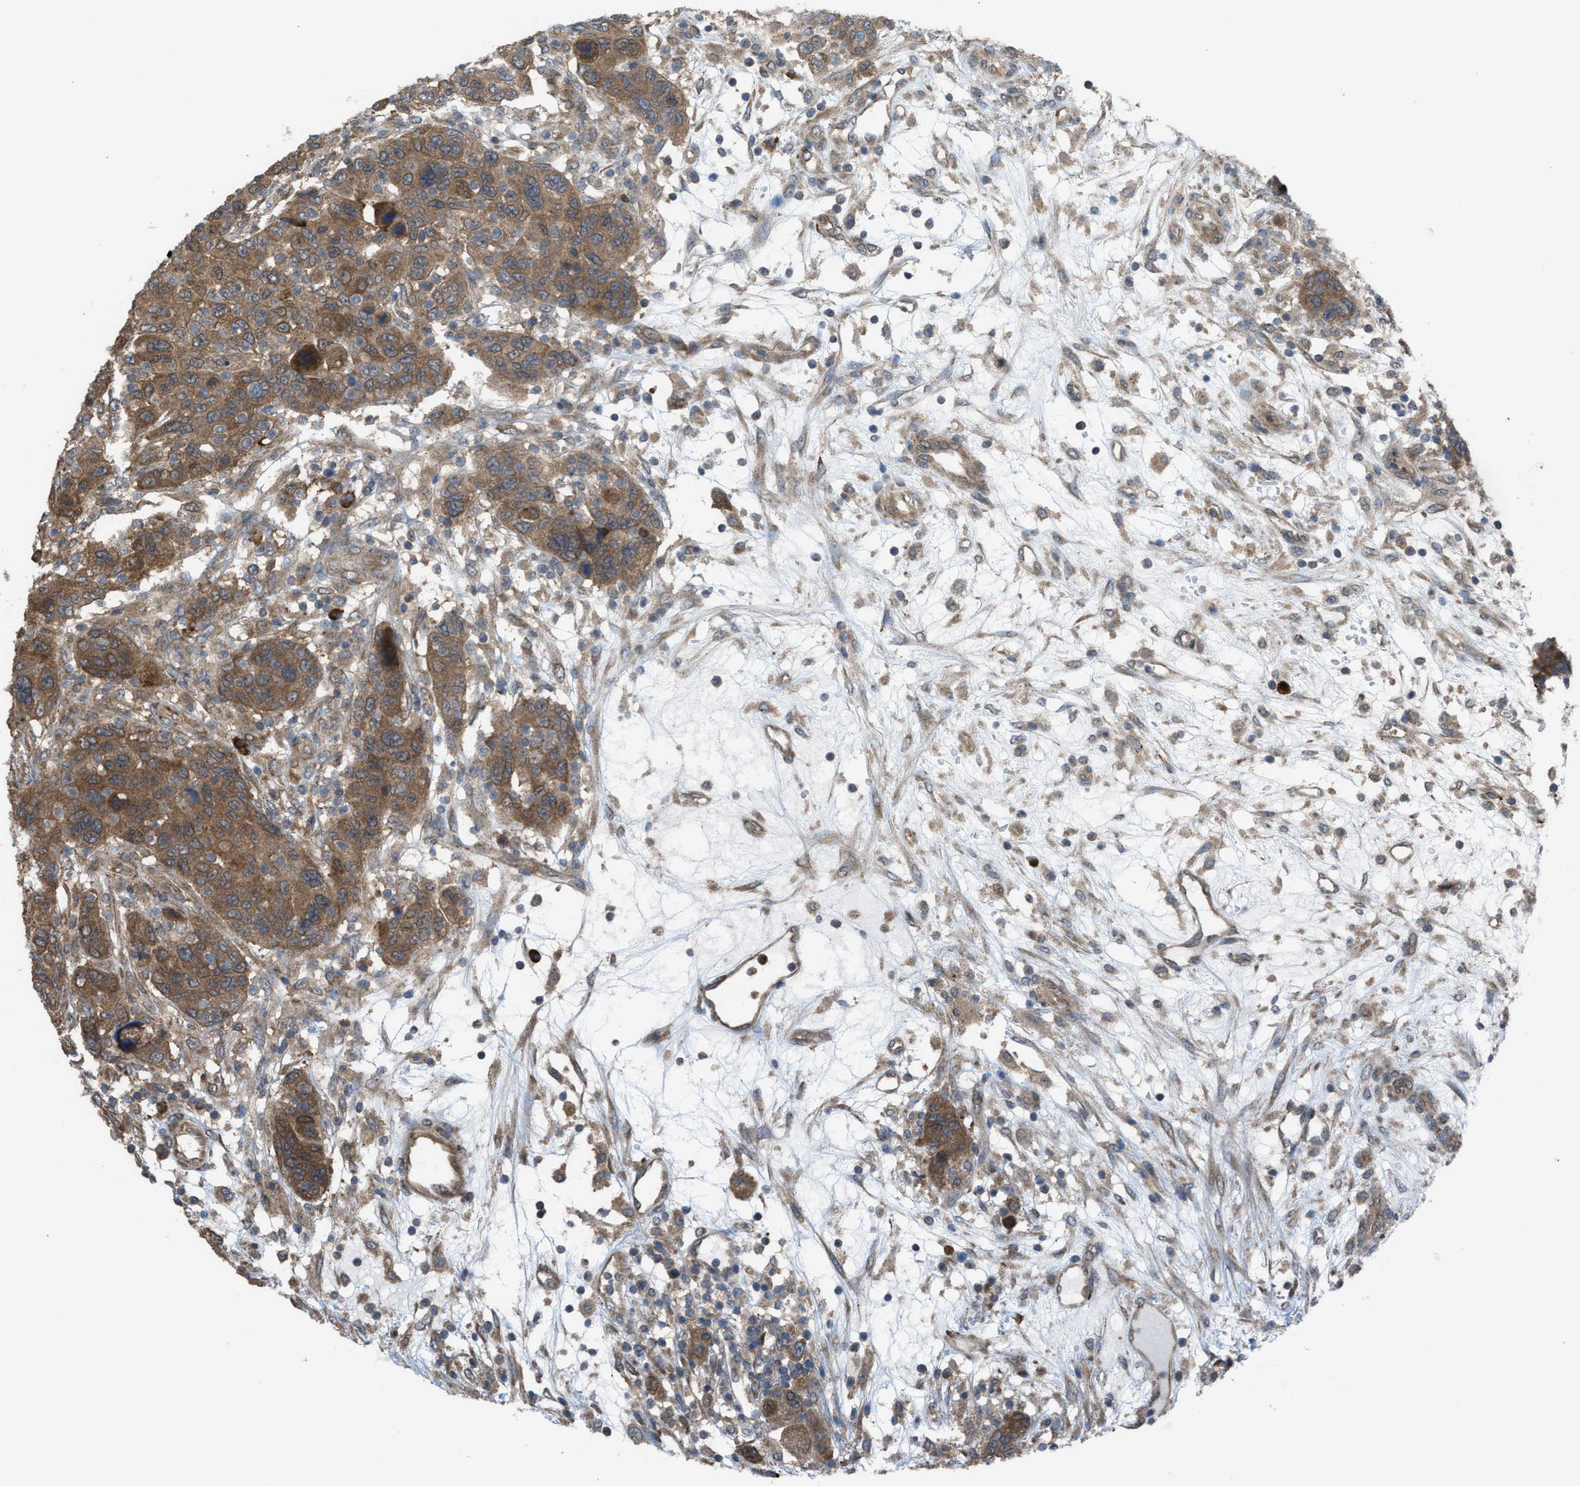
{"staining": {"intensity": "moderate", "quantity": ">75%", "location": "cytoplasmic/membranous"}, "tissue": "breast cancer", "cell_type": "Tumor cells", "image_type": "cancer", "snomed": [{"axis": "morphology", "description": "Duct carcinoma"}, {"axis": "topography", "description": "Breast"}], "caption": "Immunohistochemical staining of human breast cancer (invasive ductal carcinoma) reveals medium levels of moderate cytoplasmic/membranous expression in approximately >75% of tumor cells.", "gene": "PLAA", "patient": {"sex": "female", "age": 37}}